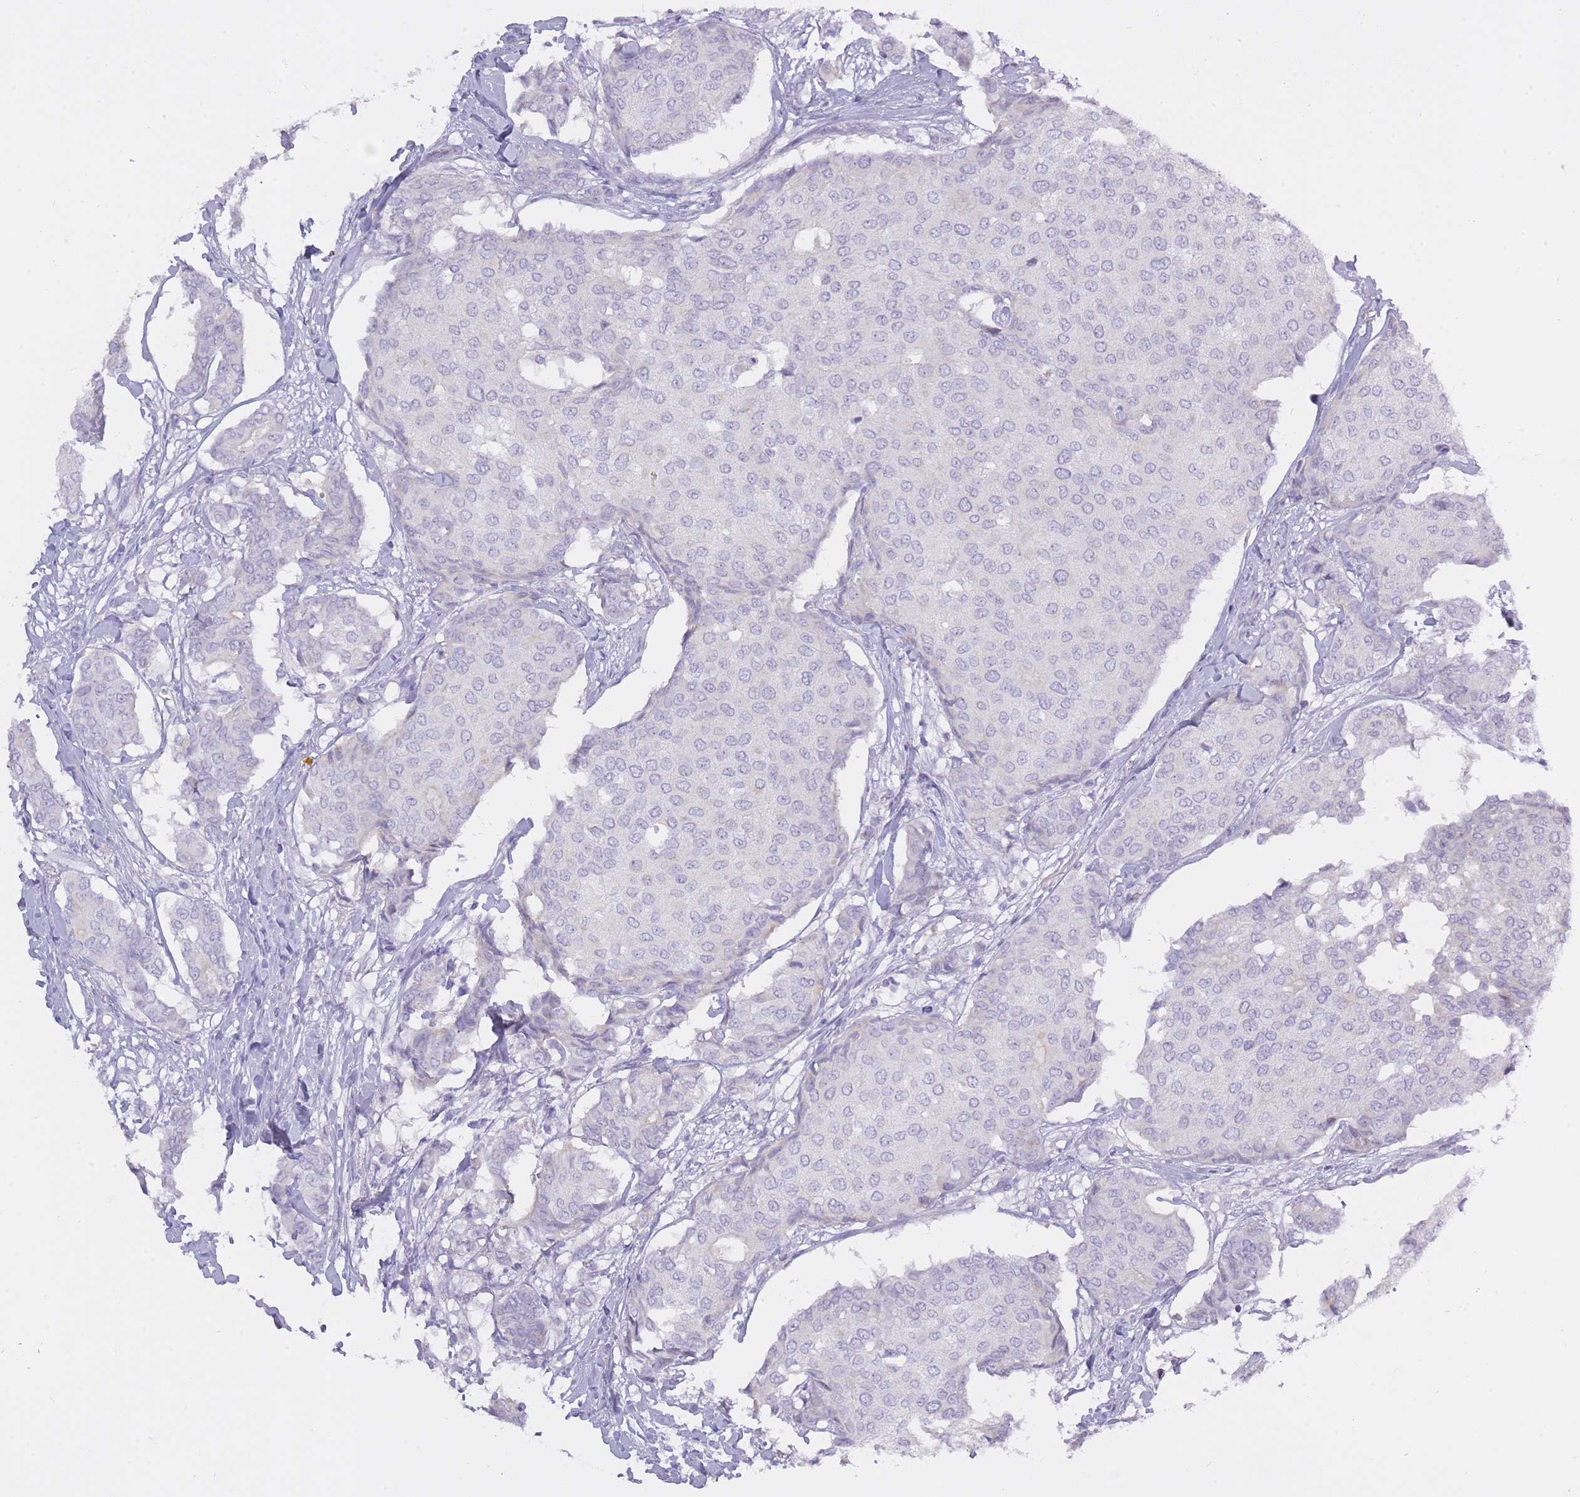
{"staining": {"intensity": "negative", "quantity": "none", "location": "none"}, "tissue": "breast cancer", "cell_type": "Tumor cells", "image_type": "cancer", "snomed": [{"axis": "morphology", "description": "Duct carcinoma"}, {"axis": "topography", "description": "Breast"}], "caption": "Breast infiltrating ductal carcinoma stained for a protein using immunohistochemistry reveals no staining tumor cells.", "gene": "BDKRB2", "patient": {"sex": "female", "age": 75}}